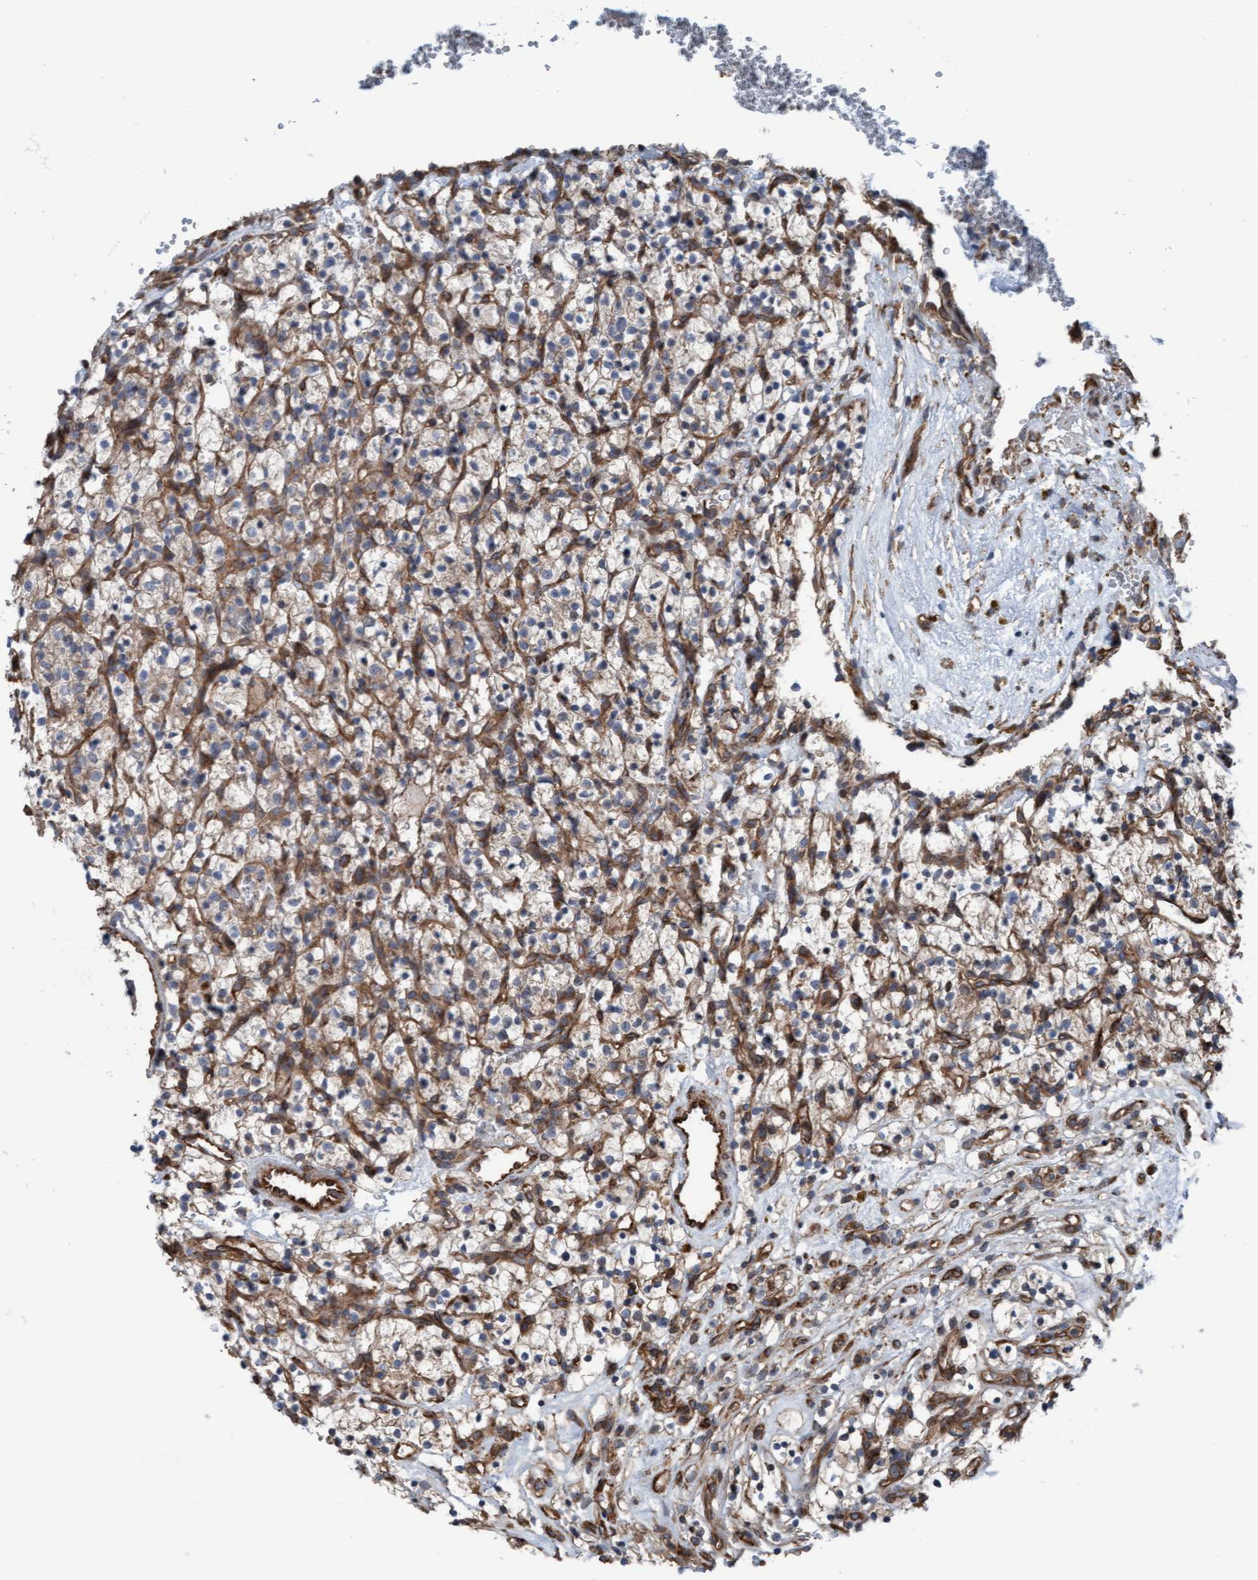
{"staining": {"intensity": "negative", "quantity": "none", "location": "none"}, "tissue": "renal cancer", "cell_type": "Tumor cells", "image_type": "cancer", "snomed": [{"axis": "morphology", "description": "Adenocarcinoma, NOS"}, {"axis": "topography", "description": "Kidney"}], "caption": "Tumor cells show no significant protein positivity in renal cancer (adenocarcinoma).", "gene": "RAP1GAP2", "patient": {"sex": "female", "age": 57}}